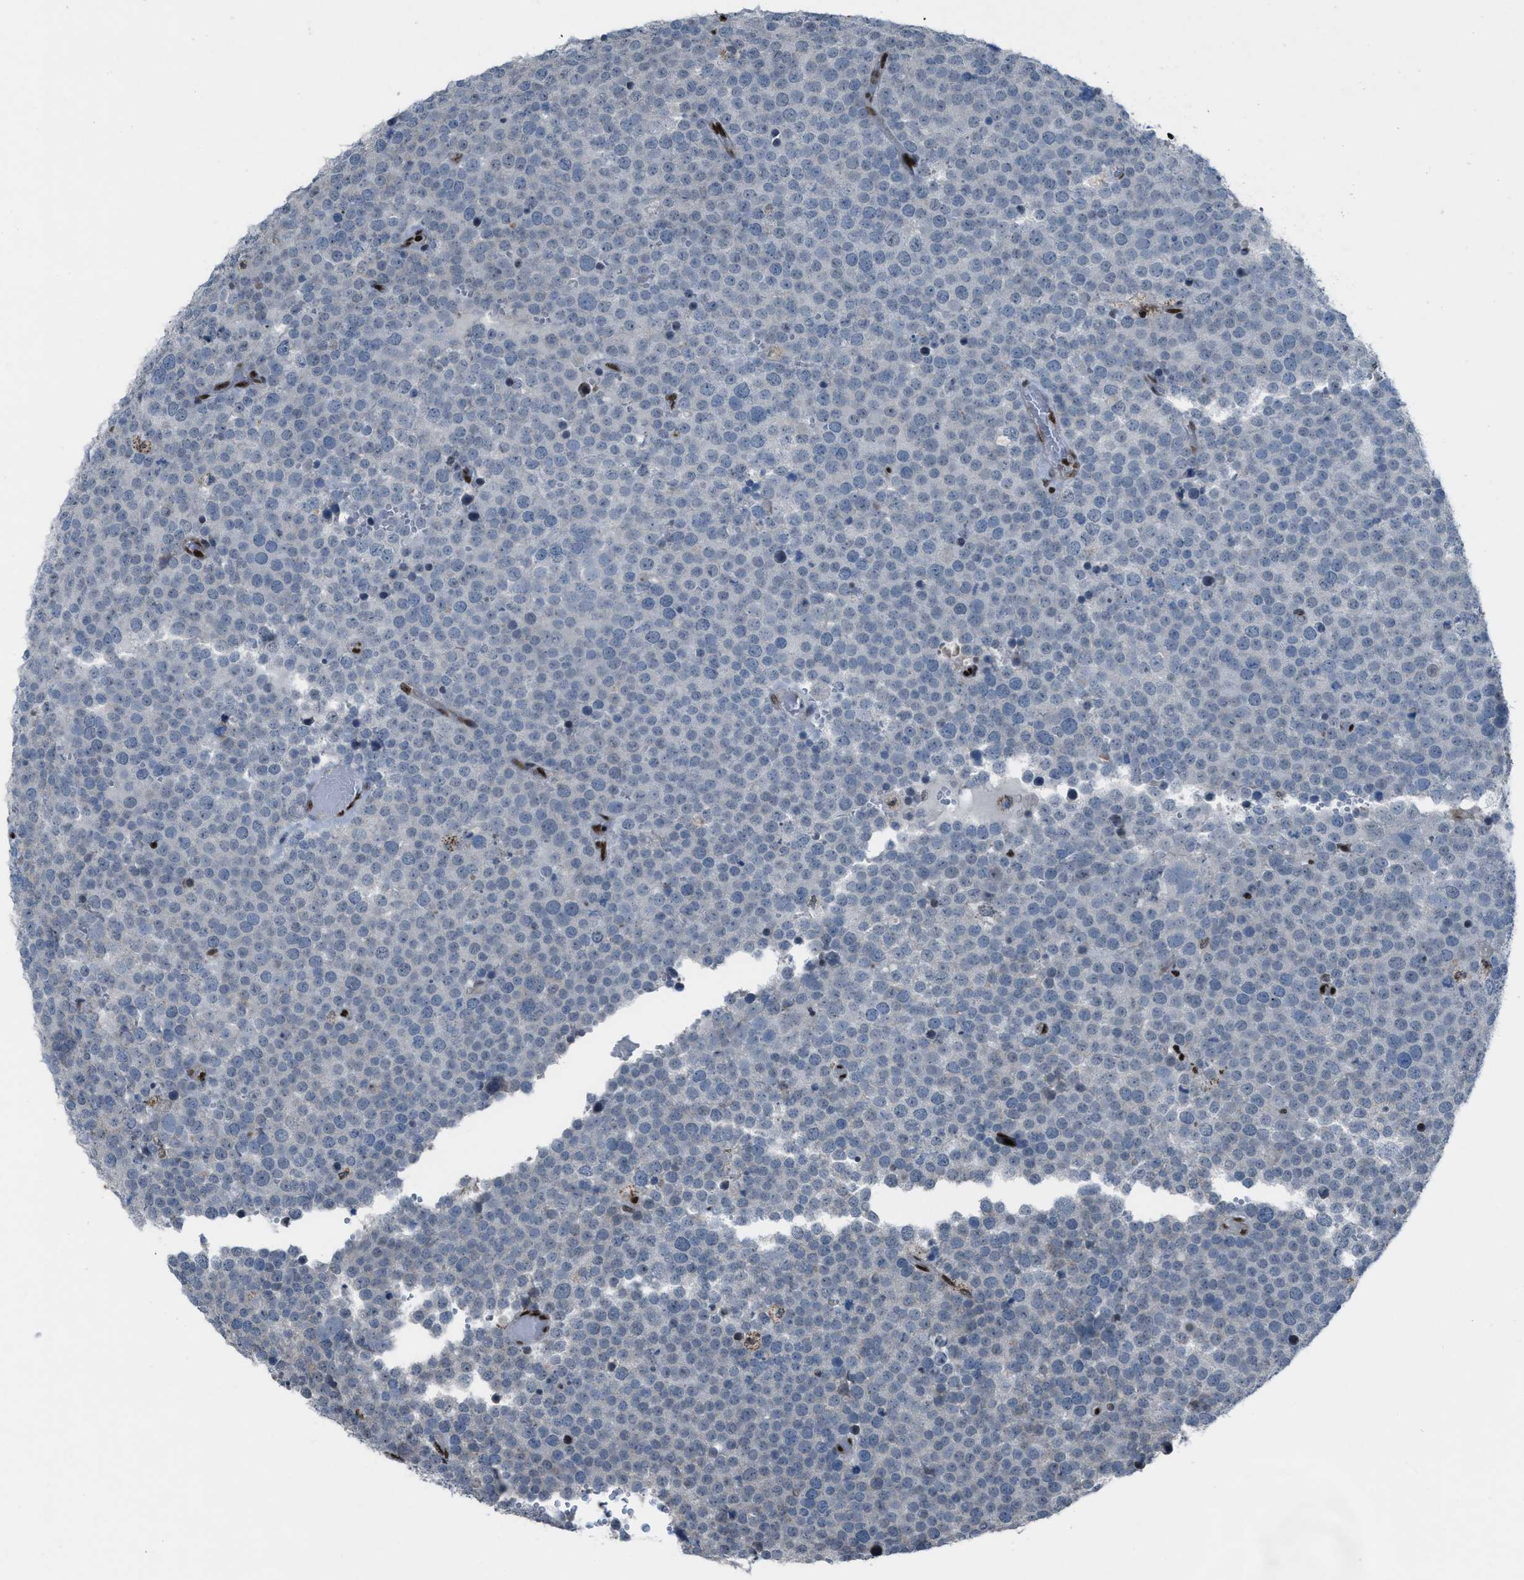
{"staining": {"intensity": "negative", "quantity": "none", "location": "none"}, "tissue": "testis cancer", "cell_type": "Tumor cells", "image_type": "cancer", "snomed": [{"axis": "morphology", "description": "Normal tissue, NOS"}, {"axis": "morphology", "description": "Seminoma, NOS"}, {"axis": "topography", "description": "Testis"}], "caption": "Tumor cells are negative for protein expression in human testis cancer. (Immunohistochemistry, brightfield microscopy, high magnification).", "gene": "SLFN5", "patient": {"sex": "male", "age": 71}}